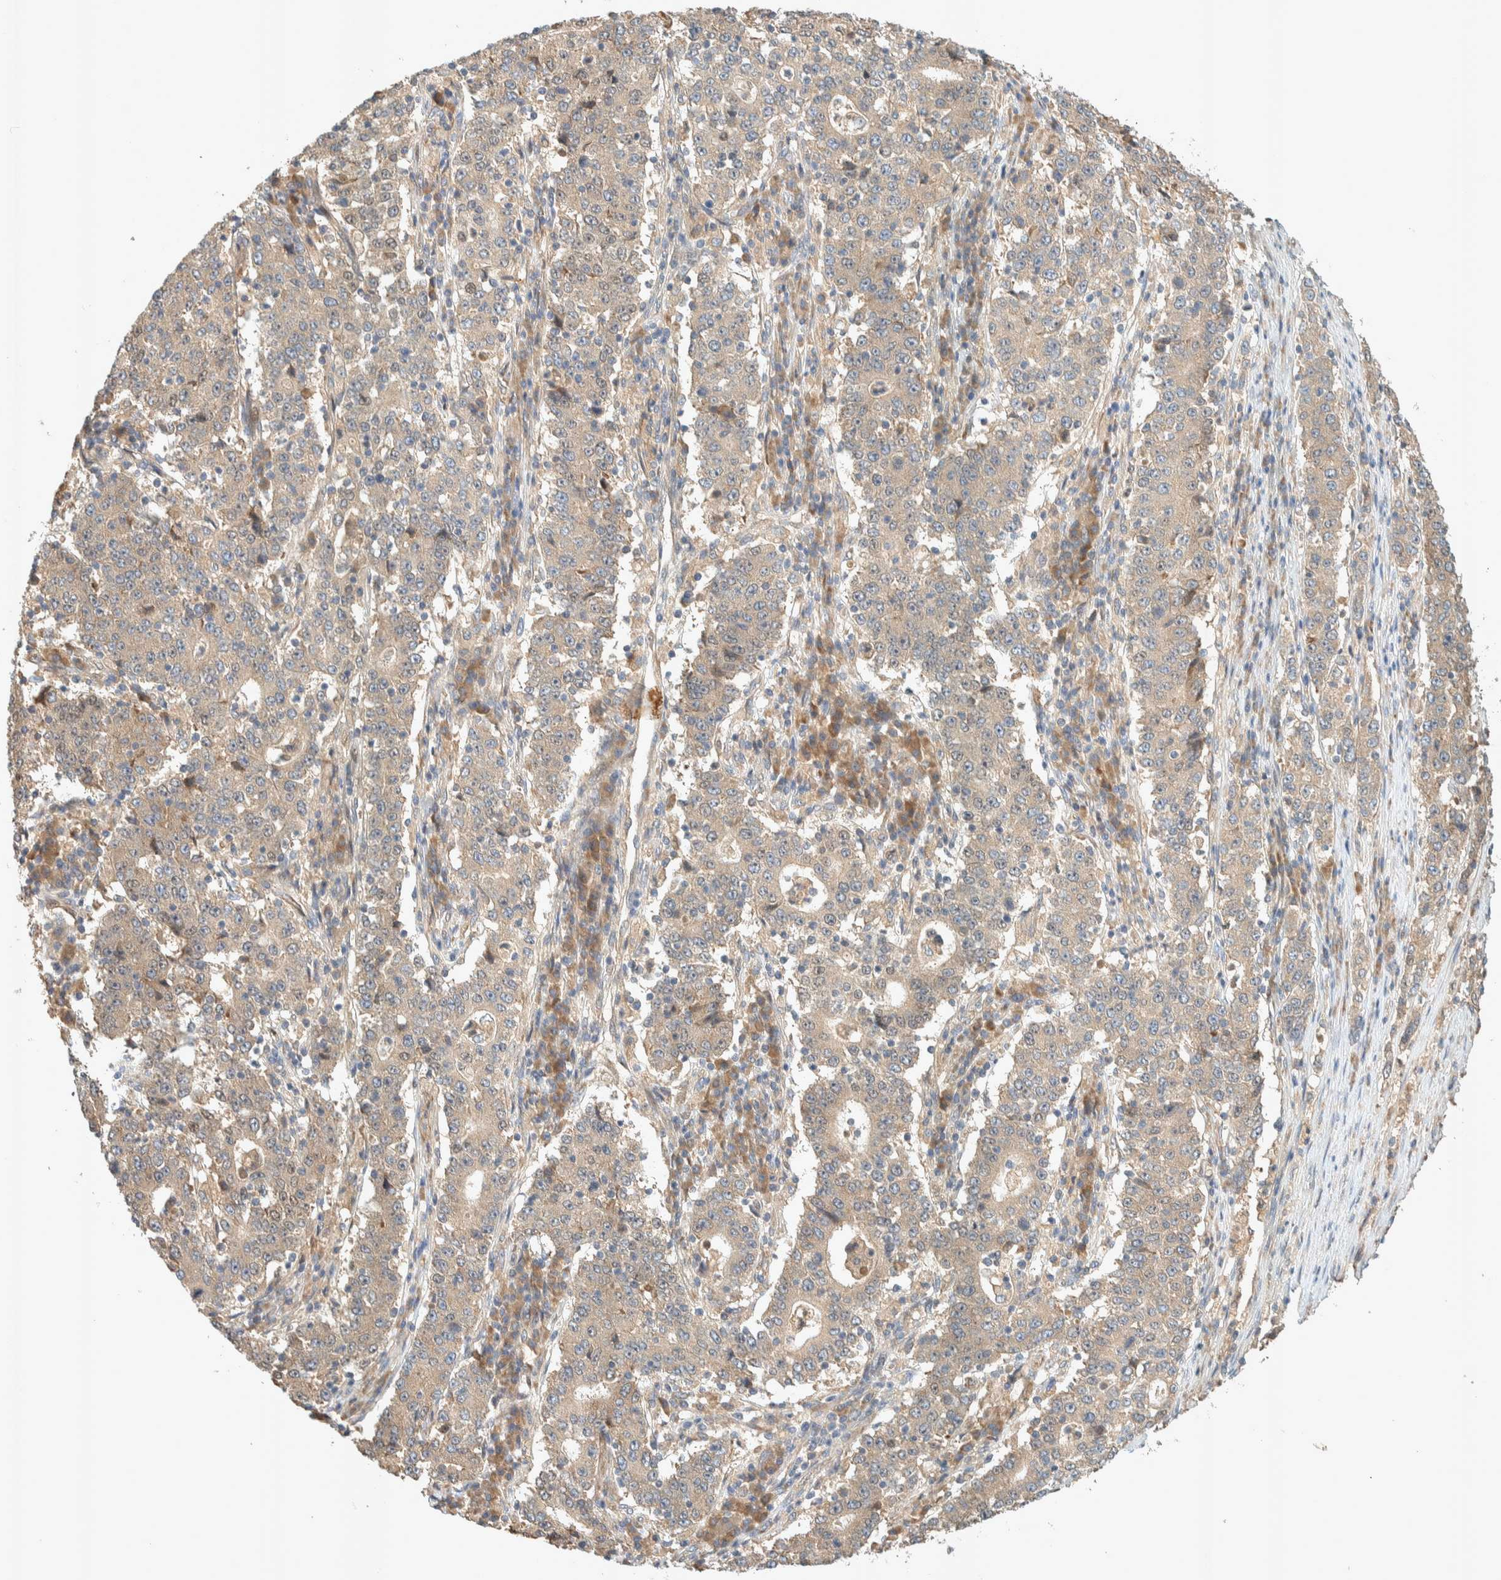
{"staining": {"intensity": "weak", "quantity": "<25%", "location": "cytoplasmic/membranous"}, "tissue": "stomach cancer", "cell_type": "Tumor cells", "image_type": "cancer", "snomed": [{"axis": "morphology", "description": "Adenocarcinoma, NOS"}, {"axis": "topography", "description": "Stomach"}], "caption": "An image of adenocarcinoma (stomach) stained for a protein reveals no brown staining in tumor cells. The staining was performed using DAB to visualize the protein expression in brown, while the nuclei were stained in blue with hematoxylin (Magnification: 20x).", "gene": "PXK", "patient": {"sex": "male", "age": 59}}